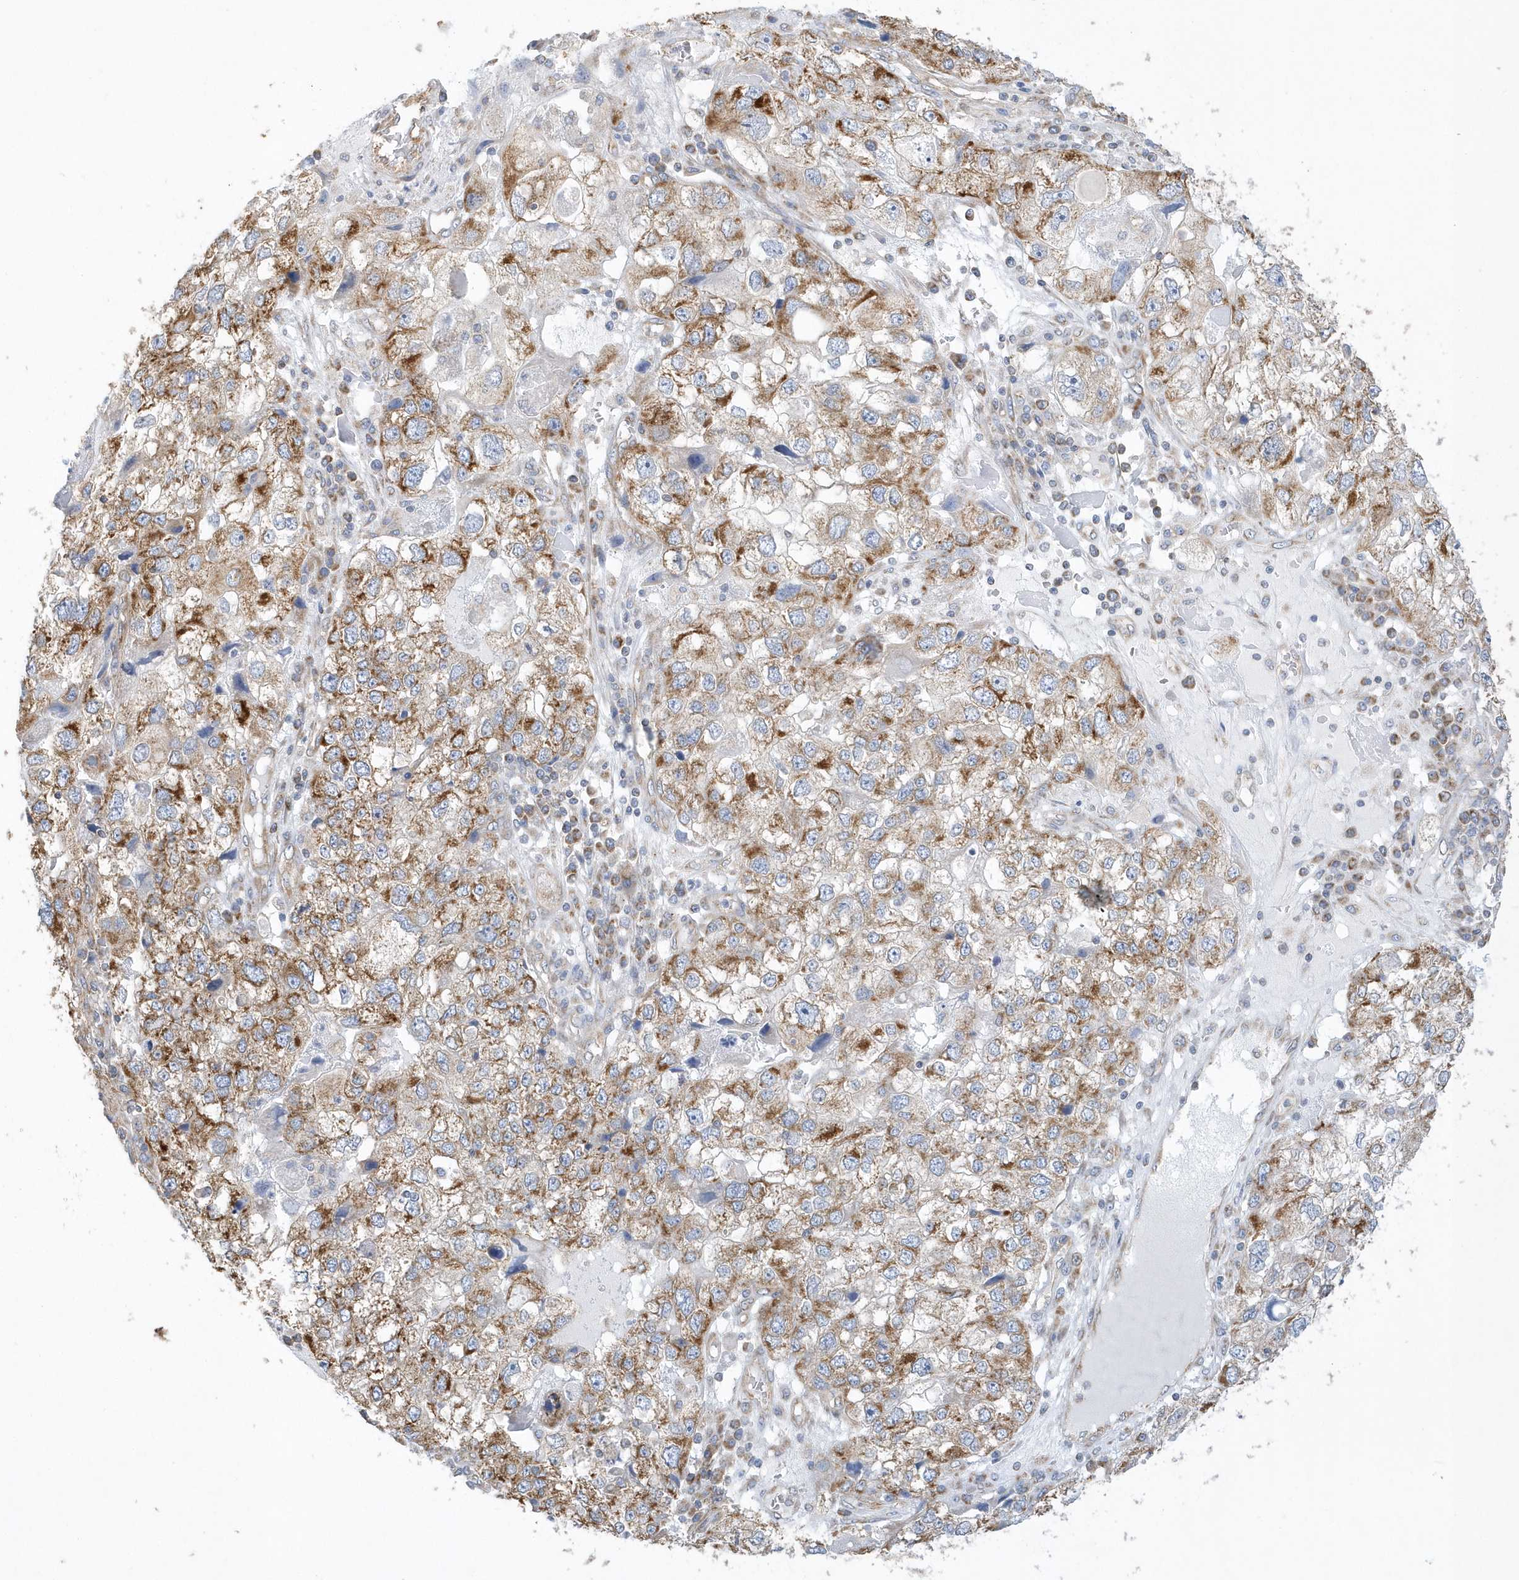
{"staining": {"intensity": "moderate", "quantity": ">75%", "location": "cytoplasmic/membranous"}, "tissue": "endometrial cancer", "cell_type": "Tumor cells", "image_type": "cancer", "snomed": [{"axis": "morphology", "description": "Adenocarcinoma, NOS"}, {"axis": "topography", "description": "Endometrium"}], "caption": "Adenocarcinoma (endometrial) was stained to show a protein in brown. There is medium levels of moderate cytoplasmic/membranous expression in about >75% of tumor cells. Nuclei are stained in blue.", "gene": "SPATA5", "patient": {"sex": "female", "age": 49}}